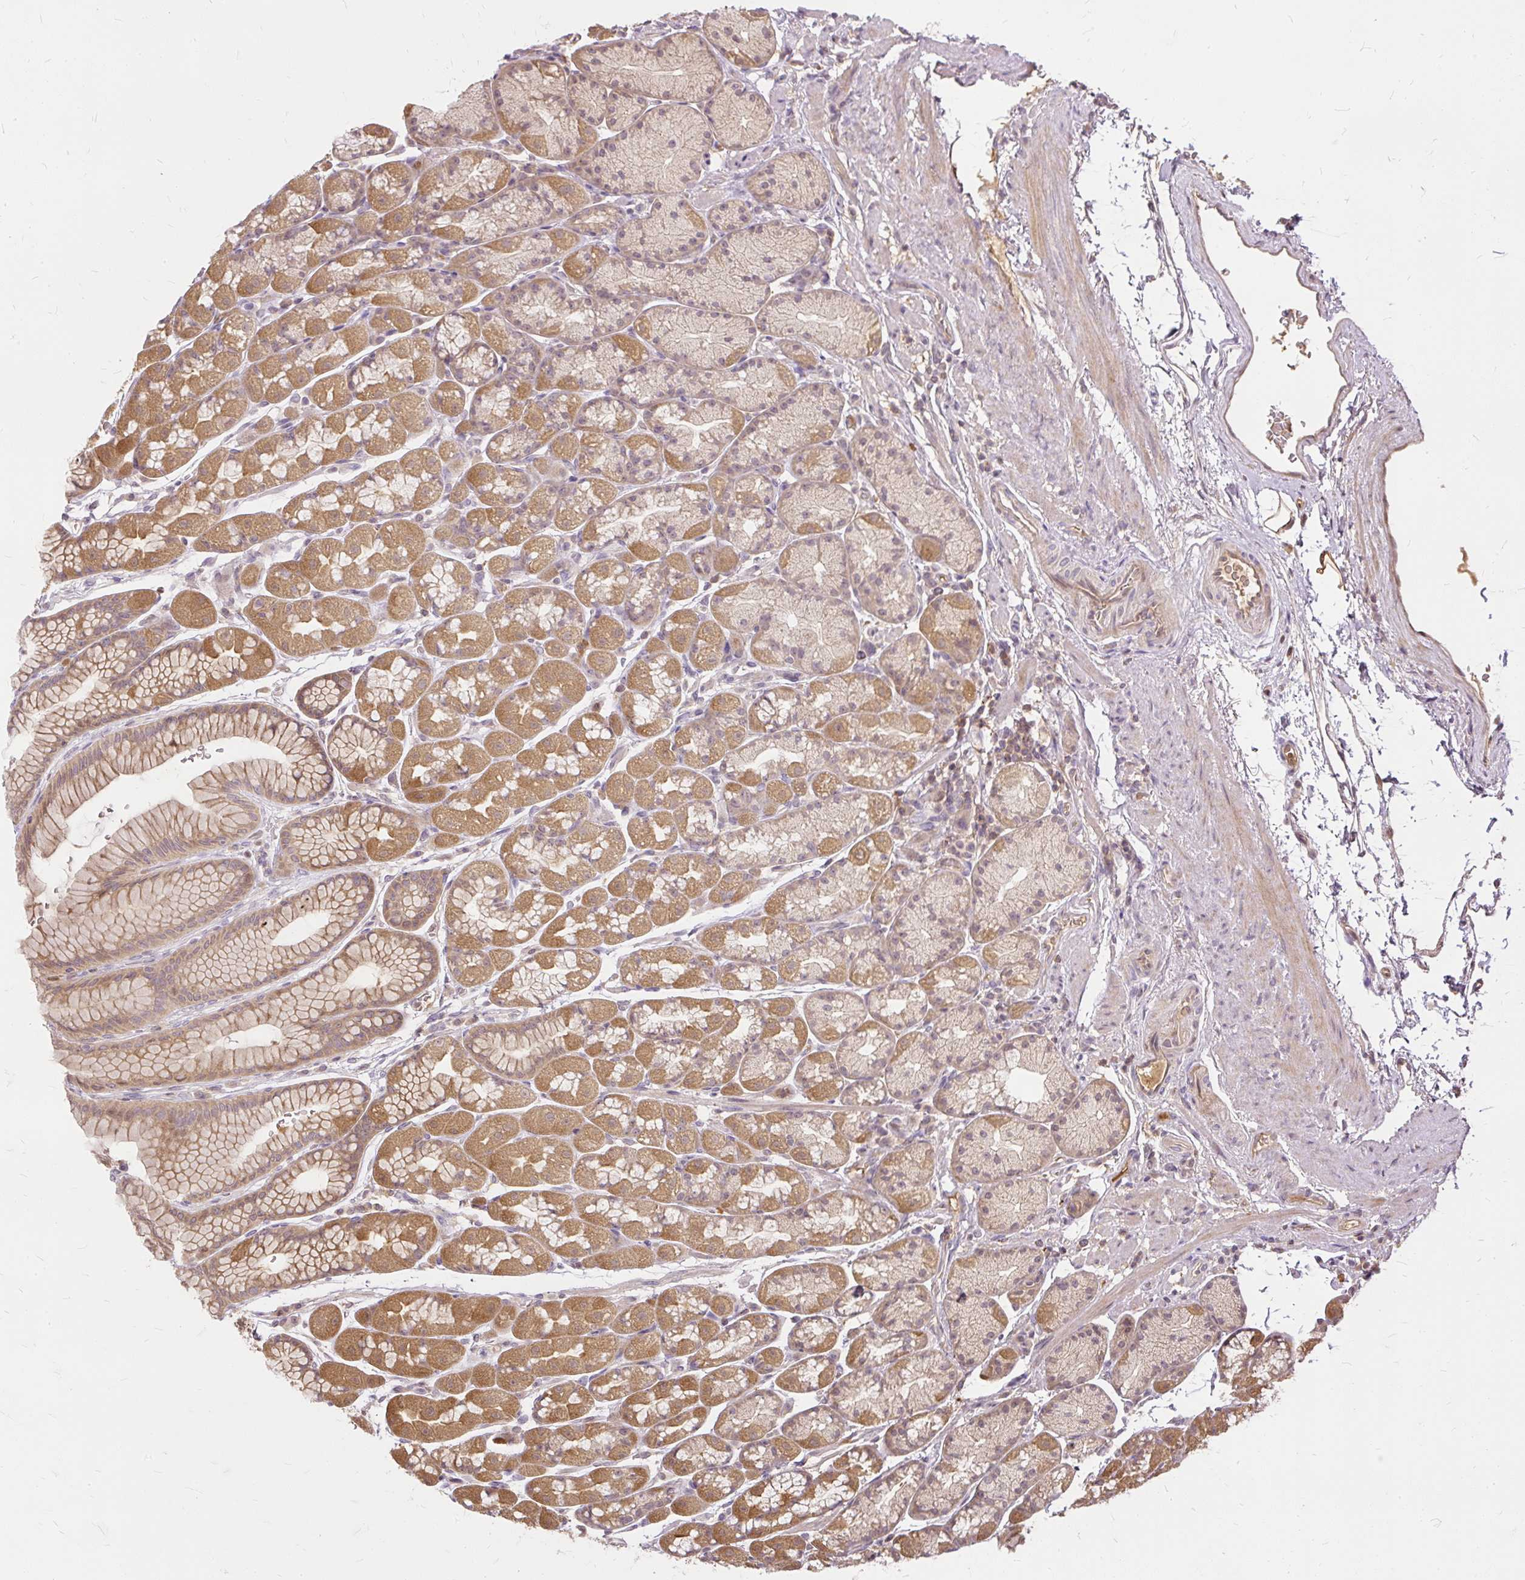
{"staining": {"intensity": "moderate", "quantity": "25%-75%", "location": "cytoplasmic/membranous"}, "tissue": "stomach", "cell_type": "Glandular cells", "image_type": "normal", "snomed": [{"axis": "morphology", "description": "Normal tissue, NOS"}, {"axis": "topography", "description": "Stomach, lower"}], "caption": "Human stomach stained for a protein (brown) displays moderate cytoplasmic/membranous positive positivity in about 25%-75% of glandular cells.", "gene": "AP5S1", "patient": {"sex": "male", "age": 67}}